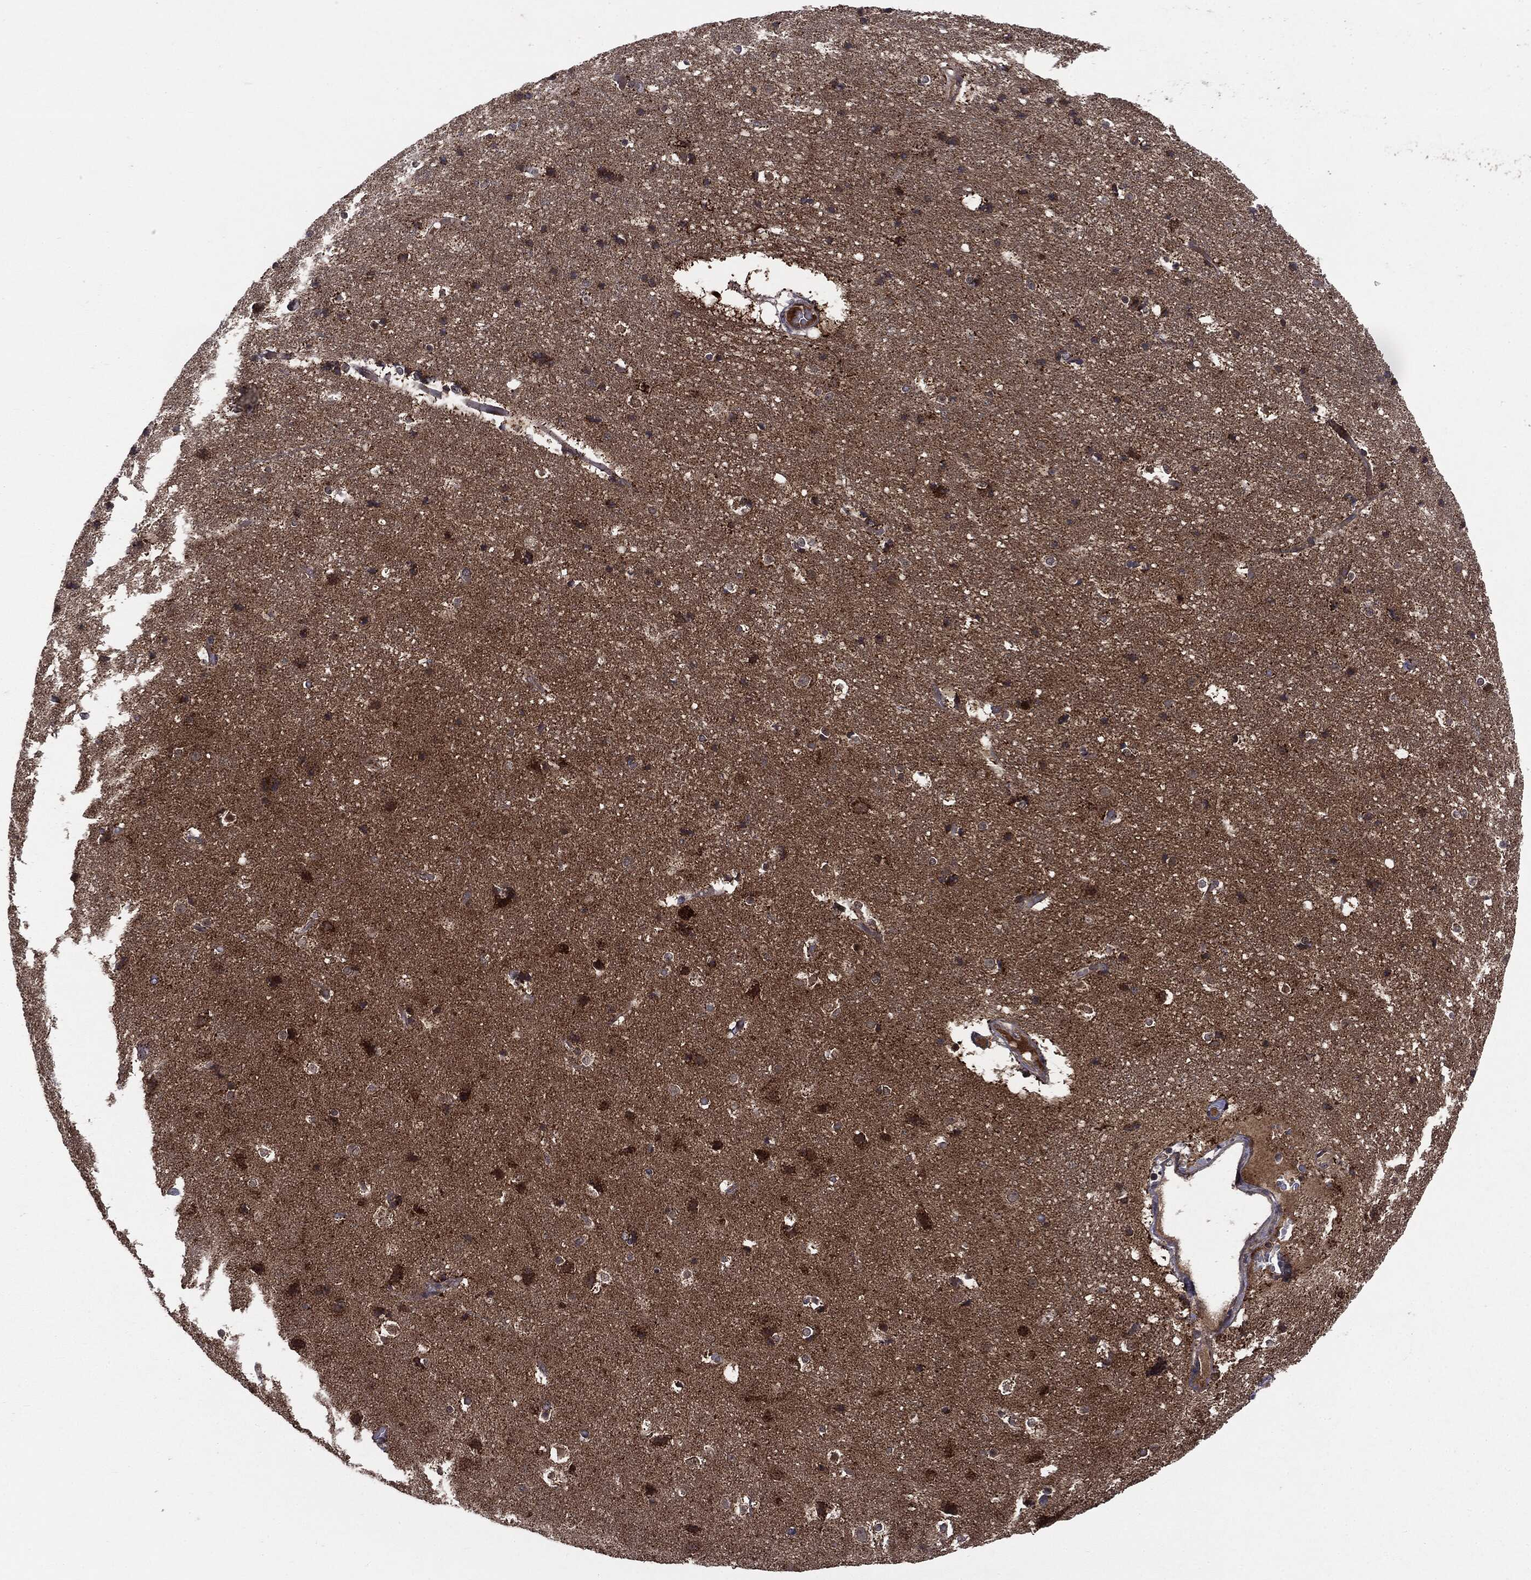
{"staining": {"intensity": "negative", "quantity": "none", "location": "none"}, "tissue": "cerebral cortex", "cell_type": "Endothelial cells", "image_type": "normal", "snomed": [{"axis": "morphology", "description": "Normal tissue, NOS"}, {"axis": "topography", "description": "Cerebral cortex"}], "caption": "The IHC photomicrograph has no significant positivity in endothelial cells of cerebral cortex. (DAB (3,3'-diaminobenzidine) immunohistochemistry (IHC) with hematoxylin counter stain).", "gene": "PTPA", "patient": {"sex": "female", "age": 52}}